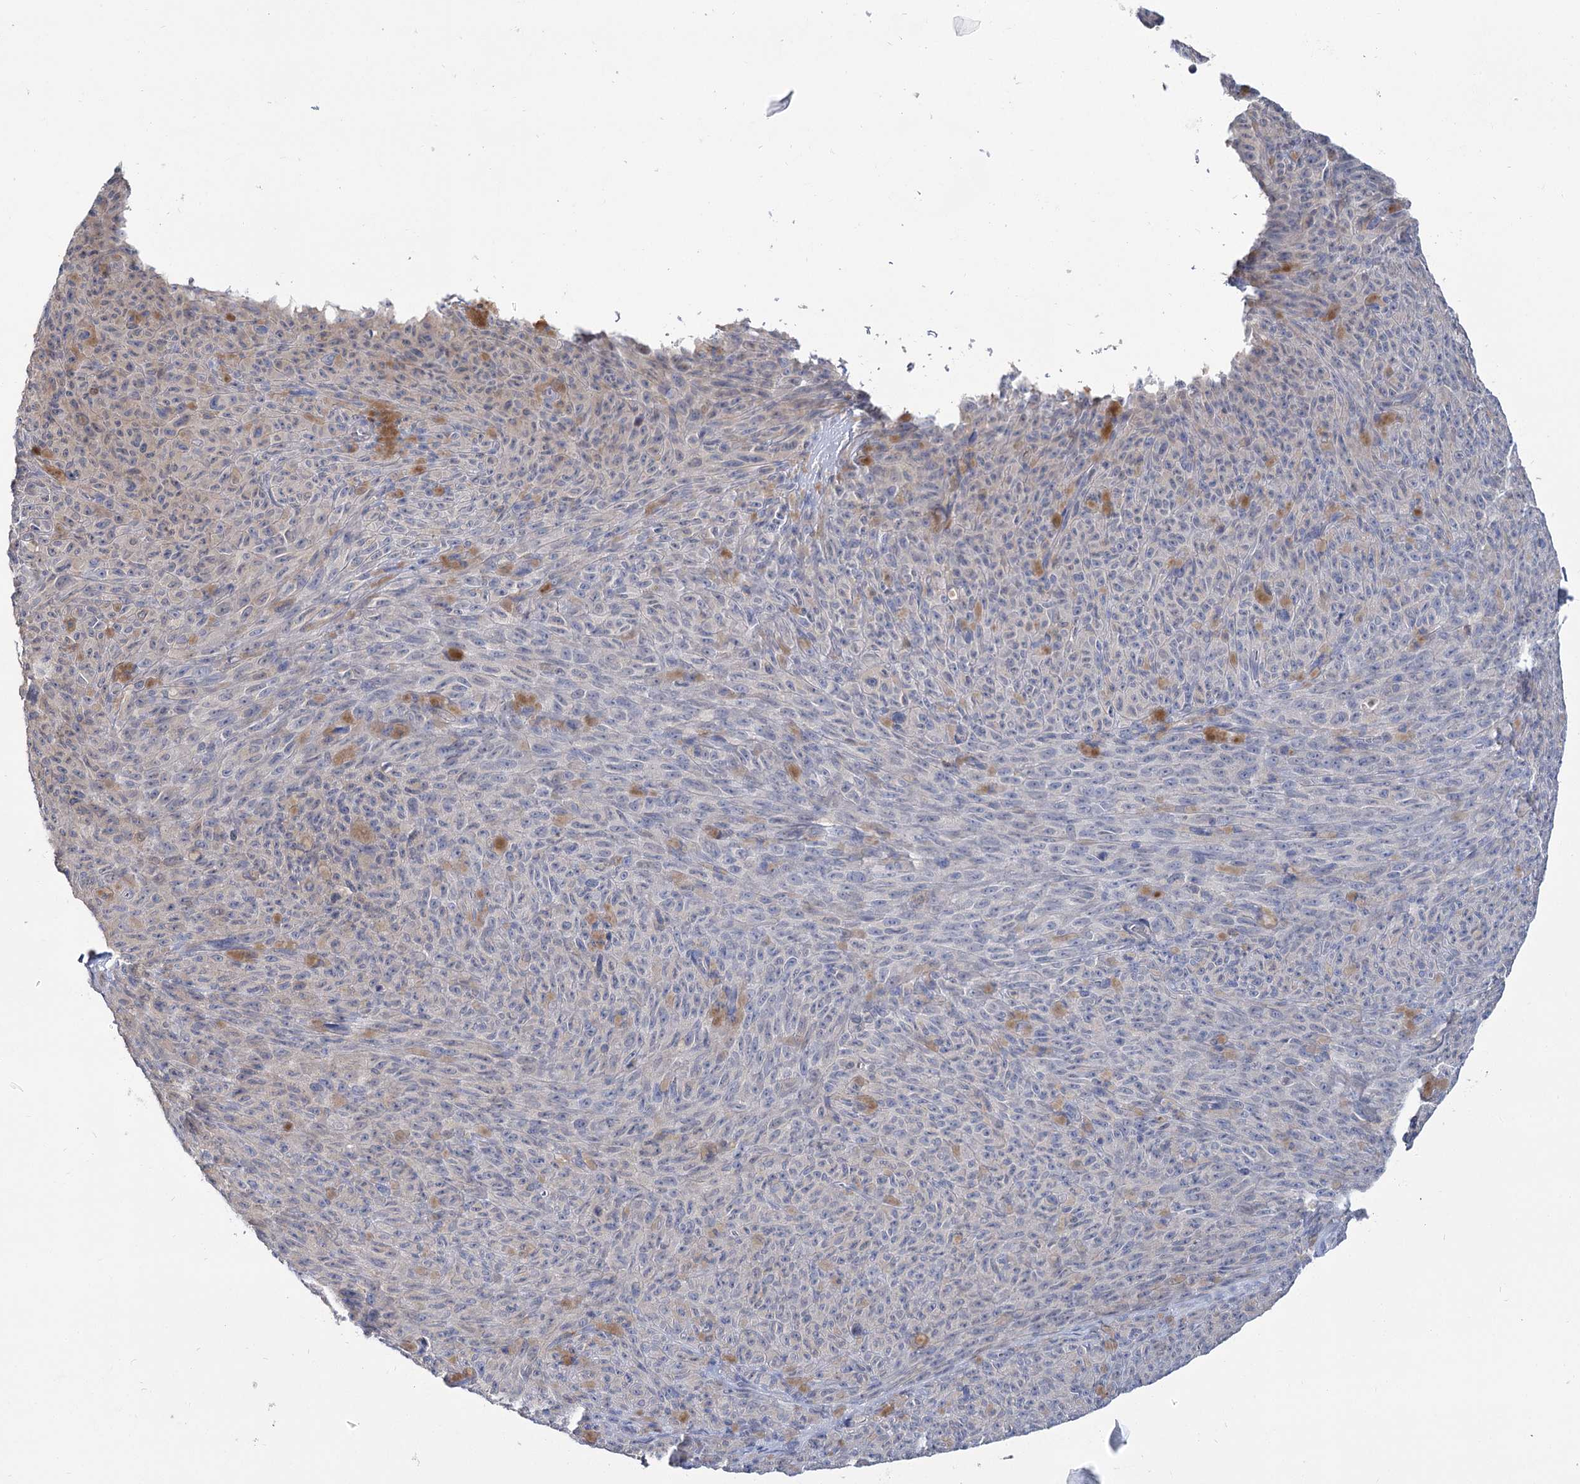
{"staining": {"intensity": "negative", "quantity": "none", "location": "none"}, "tissue": "melanoma", "cell_type": "Tumor cells", "image_type": "cancer", "snomed": [{"axis": "morphology", "description": "Malignant melanoma, NOS"}, {"axis": "topography", "description": "Skin"}], "caption": "There is no significant expression in tumor cells of melanoma.", "gene": "UGP2", "patient": {"sex": "female", "age": 82}}